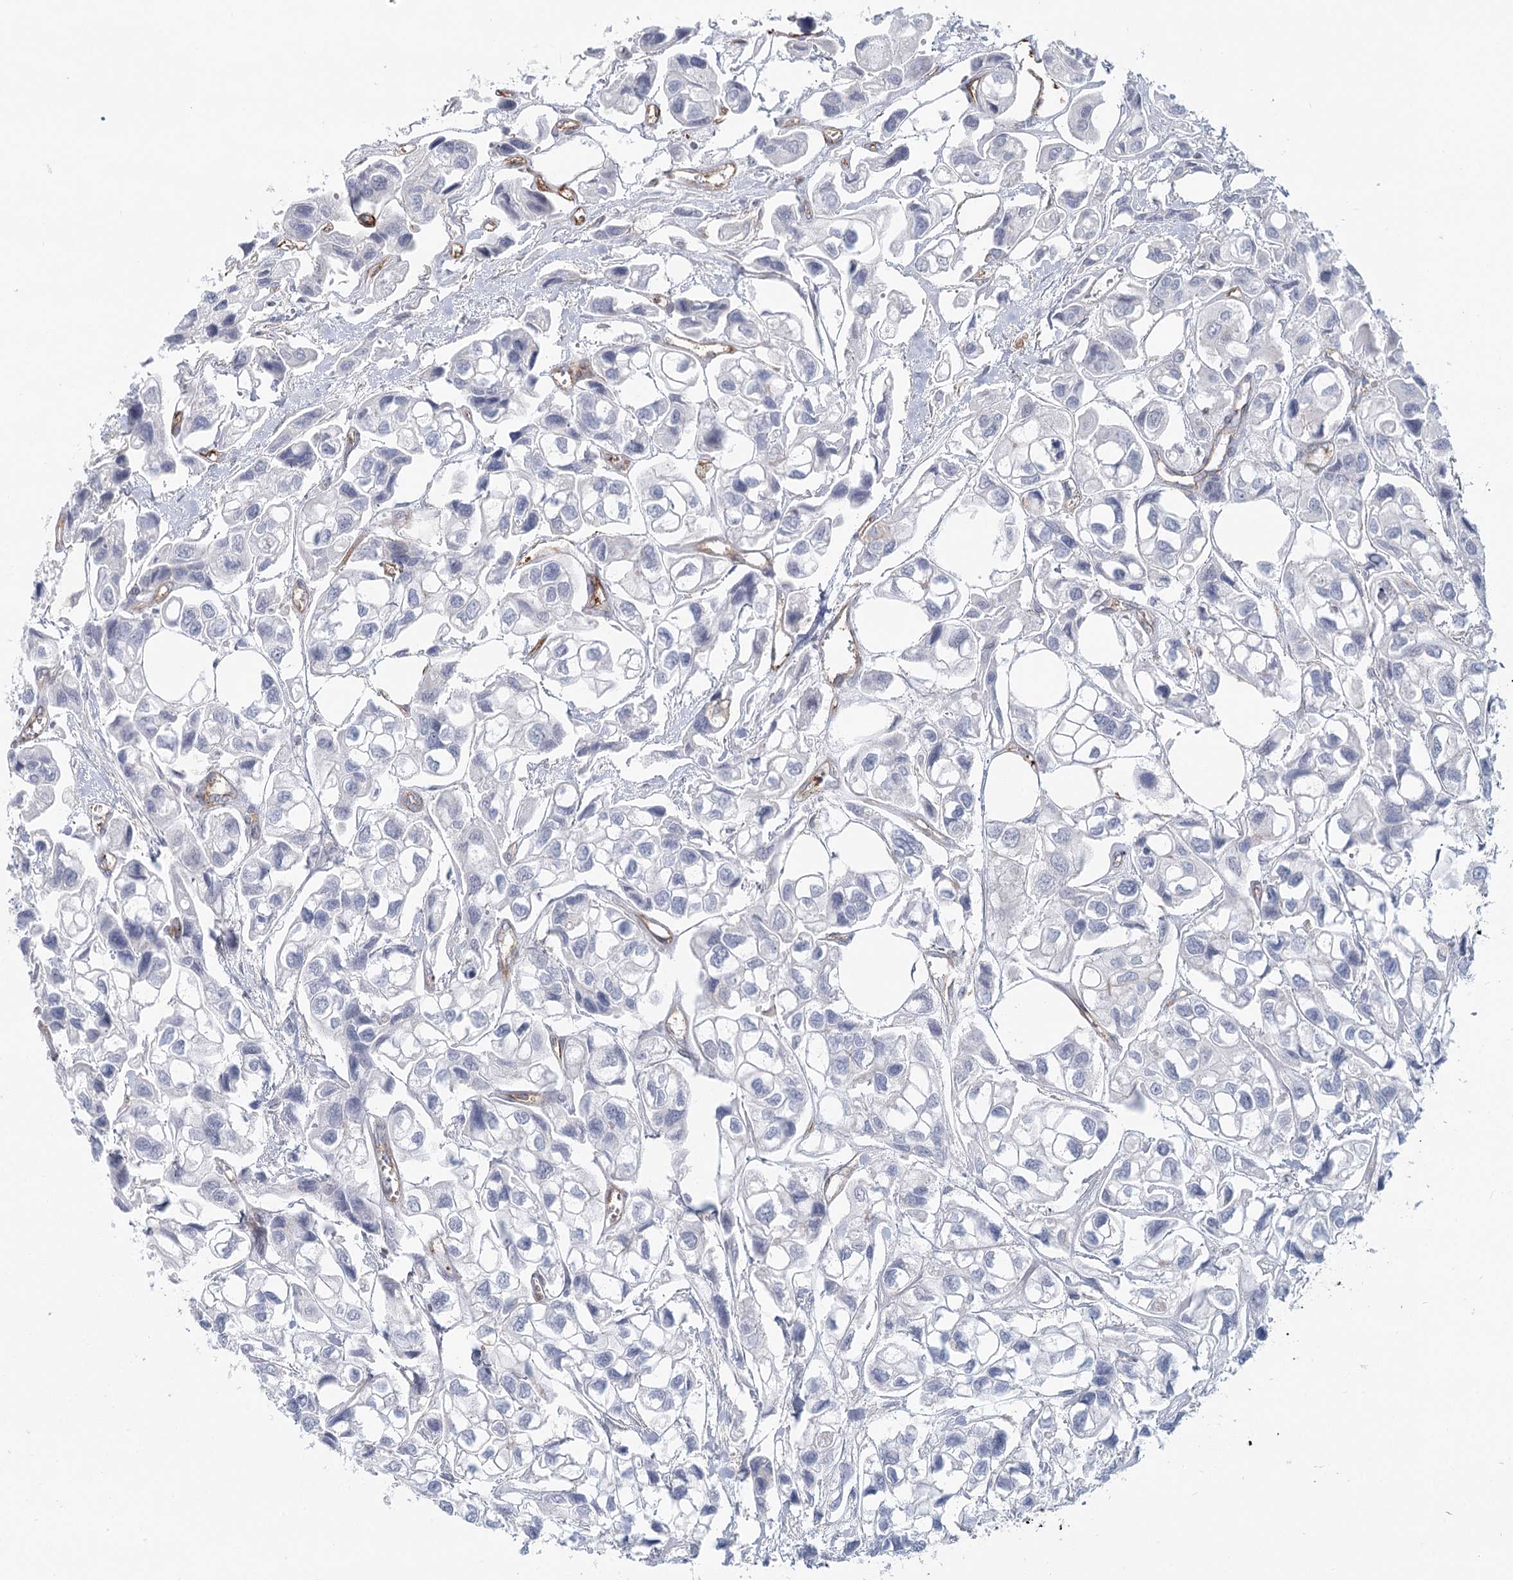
{"staining": {"intensity": "negative", "quantity": "none", "location": "none"}, "tissue": "urothelial cancer", "cell_type": "Tumor cells", "image_type": "cancer", "snomed": [{"axis": "morphology", "description": "Urothelial carcinoma, High grade"}, {"axis": "topography", "description": "Urinary bladder"}], "caption": "IHC micrograph of urothelial cancer stained for a protein (brown), which reveals no staining in tumor cells. (DAB immunohistochemistry (IHC) visualized using brightfield microscopy, high magnification).", "gene": "ZFYVE28", "patient": {"sex": "male", "age": 67}}